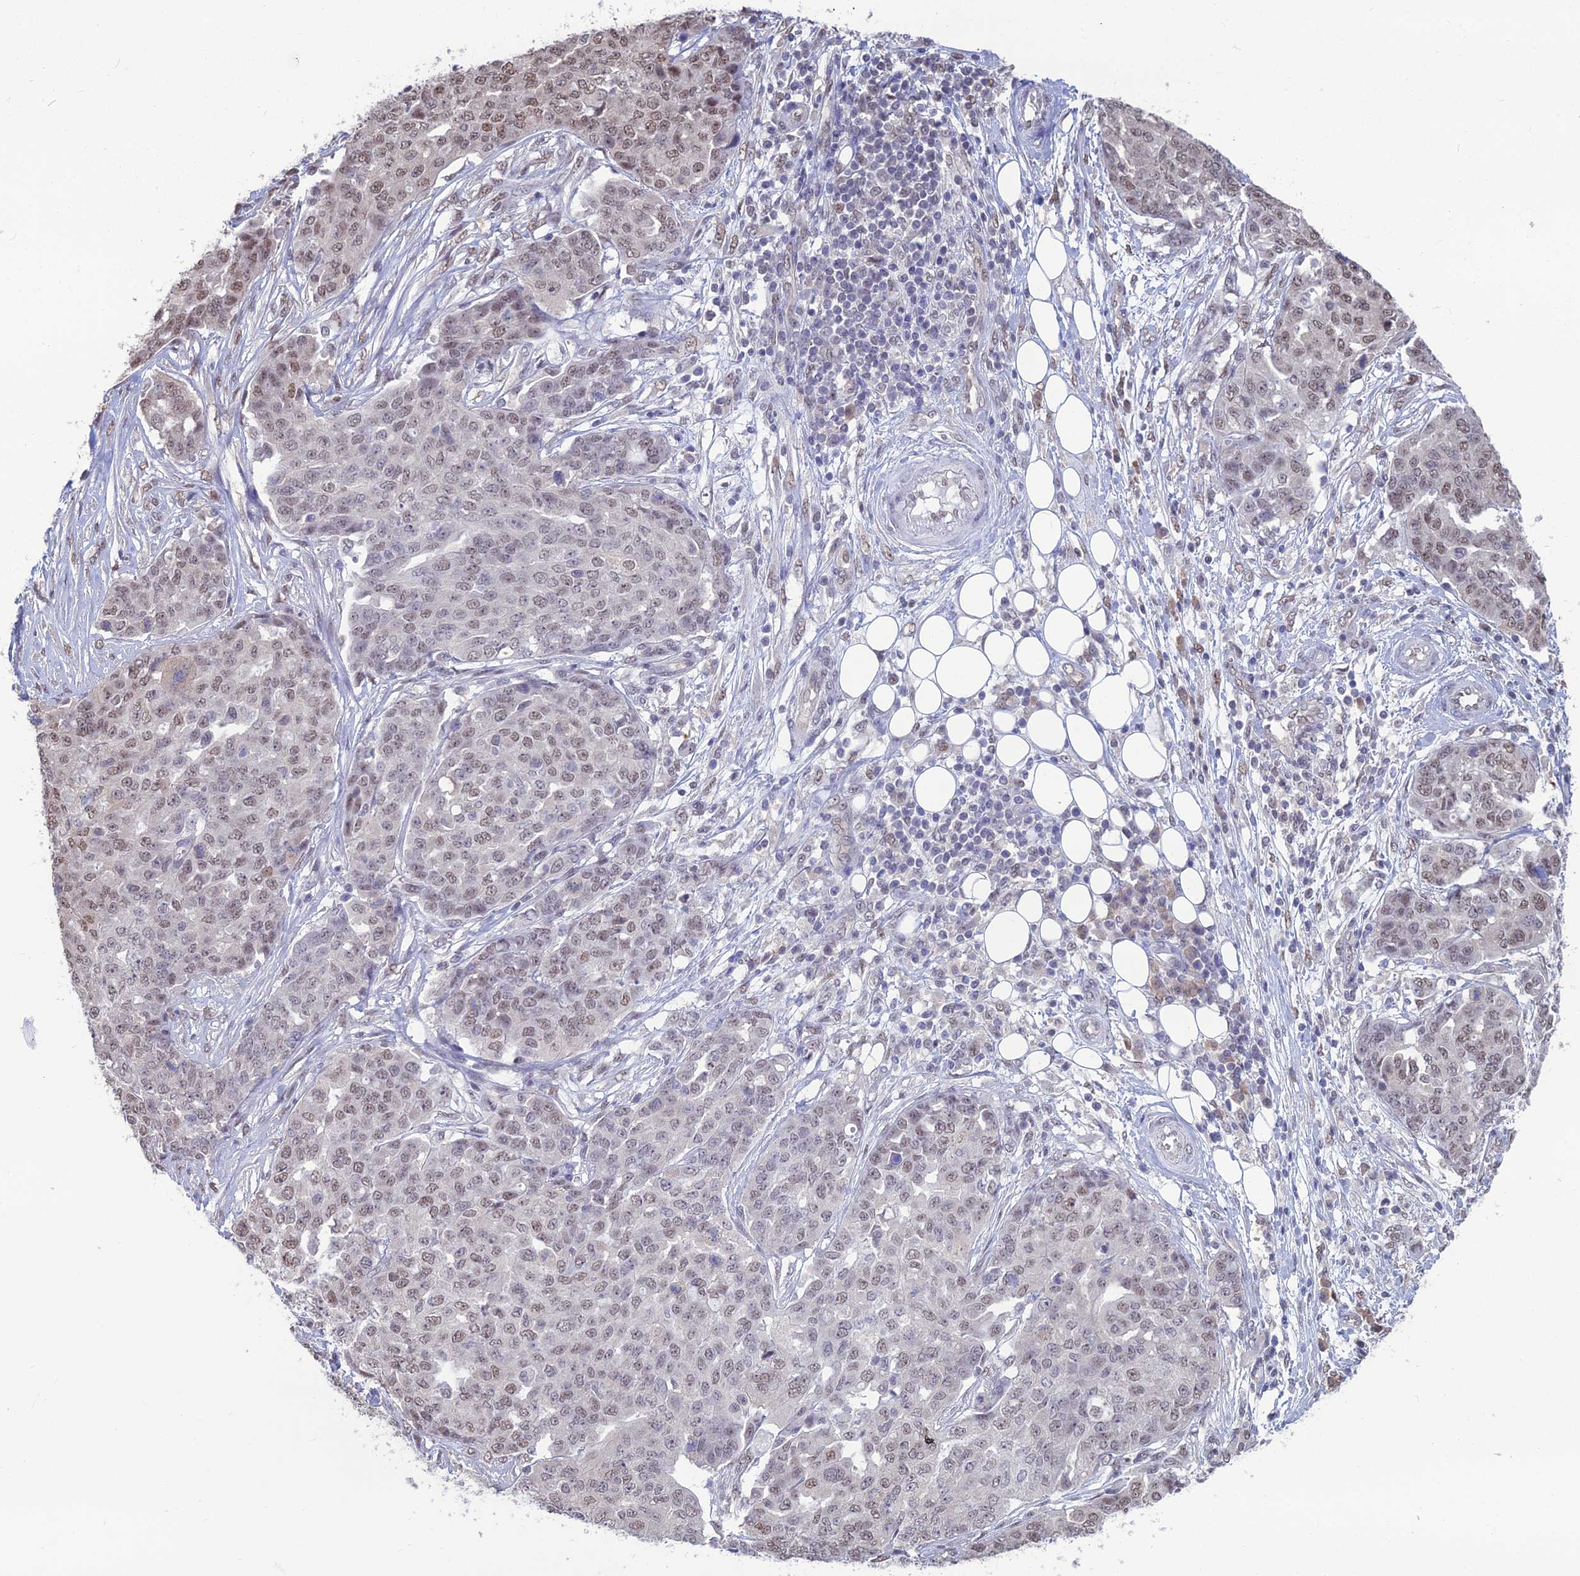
{"staining": {"intensity": "weak", "quantity": "25%-75%", "location": "nuclear"}, "tissue": "ovarian cancer", "cell_type": "Tumor cells", "image_type": "cancer", "snomed": [{"axis": "morphology", "description": "Cystadenocarcinoma, serous, NOS"}, {"axis": "topography", "description": "Soft tissue"}, {"axis": "topography", "description": "Ovary"}], "caption": "Weak nuclear staining for a protein is appreciated in approximately 25%-75% of tumor cells of ovarian cancer (serous cystadenocarcinoma) using immunohistochemistry (IHC).", "gene": "SRSF7", "patient": {"sex": "female", "age": 57}}